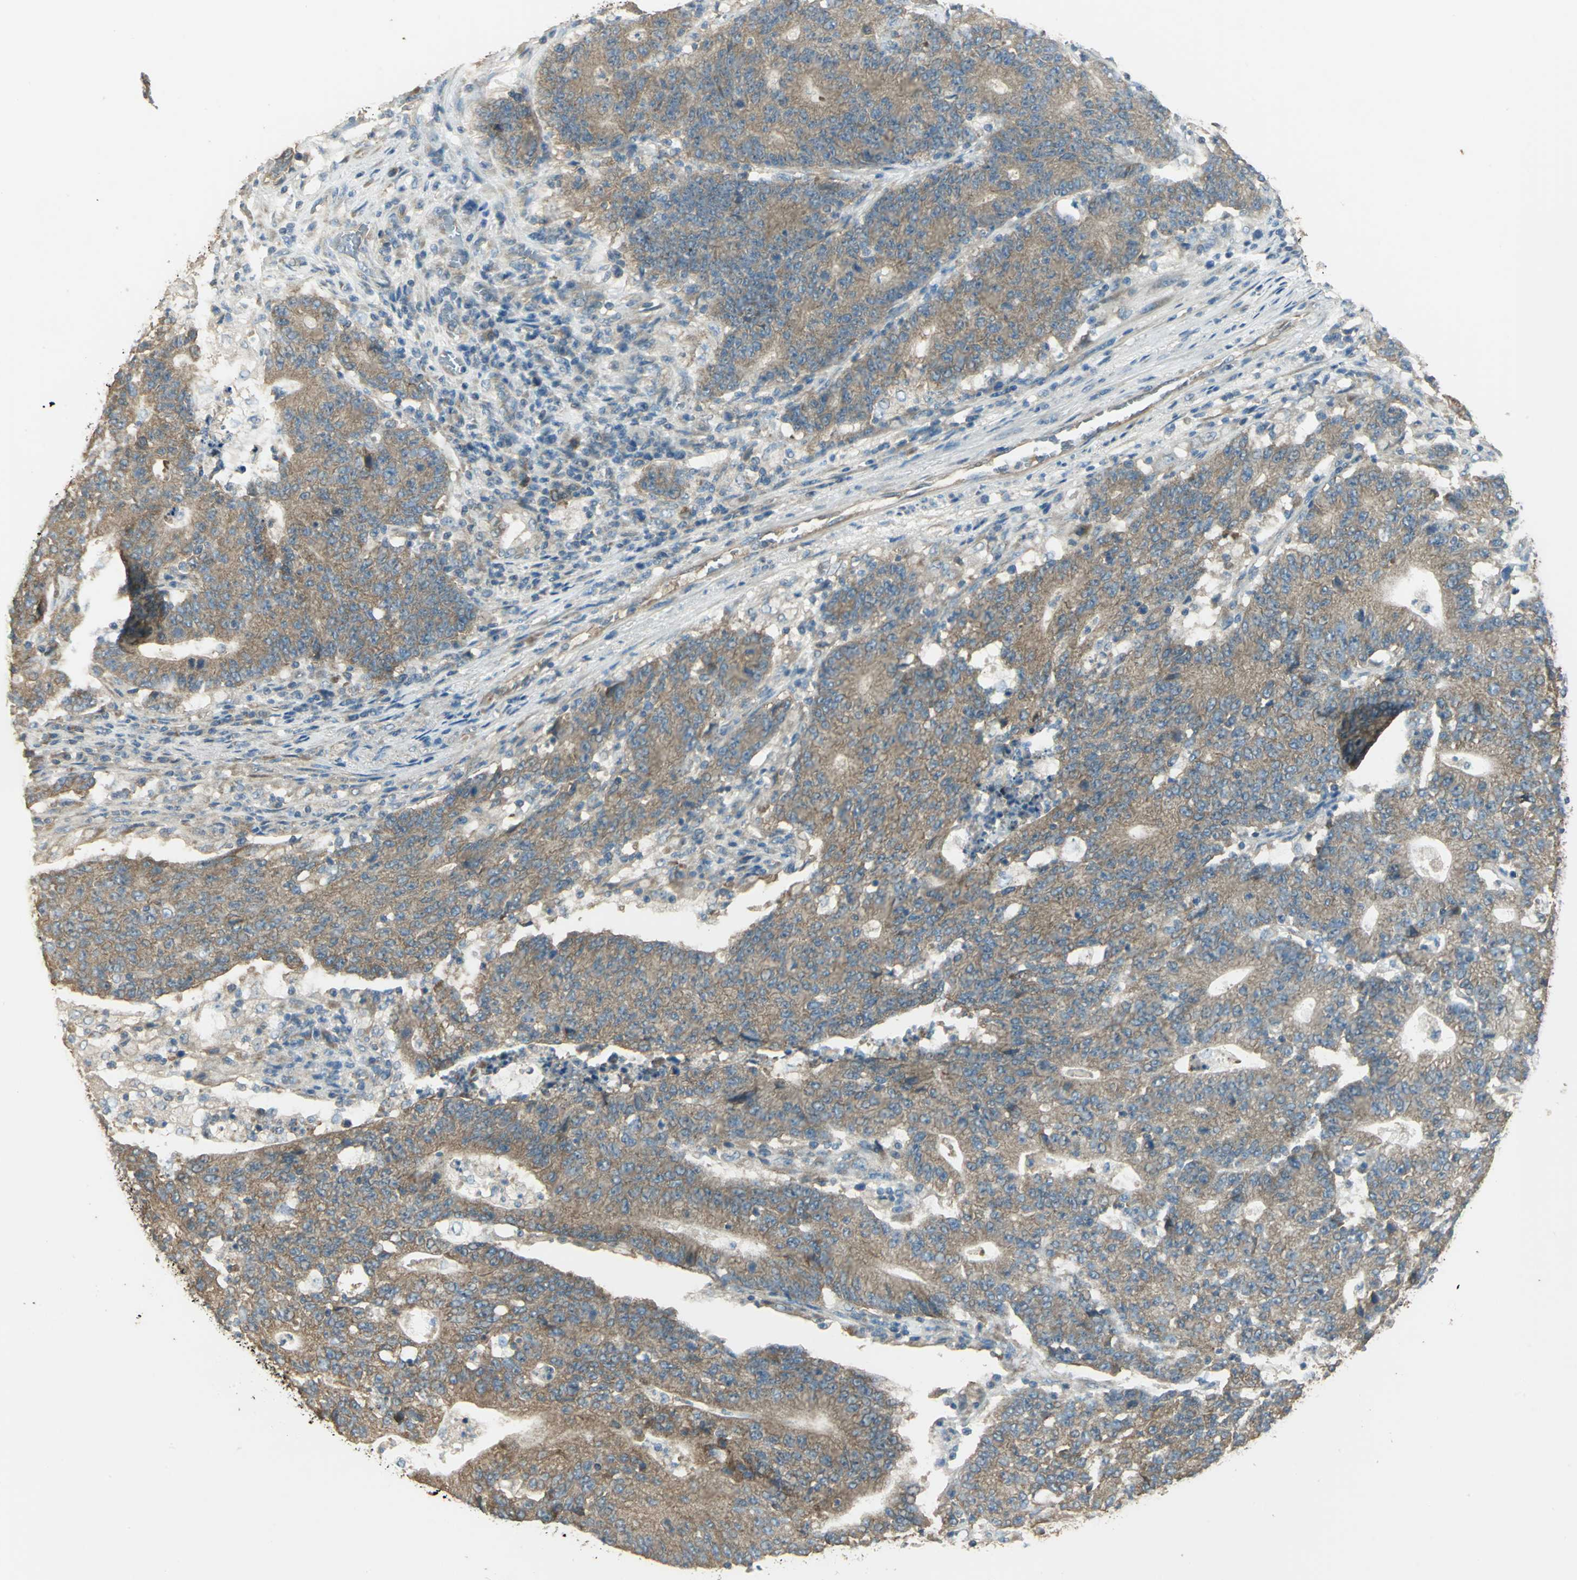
{"staining": {"intensity": "moderate", "quantity": ">75%", "location": "cytoplasmic/membranous"}, "tissue": "colorectal cancer", "cell_type": "Tumor cells", "image_type": "cancer", "snomed": [{"axis": "morphology", "description": "Normal tissue, NOS"}, {"axis": "morphology", "description": "Adenocarcinoma, NOS"}, {"axis": "topography", "description": "Colon"}], "caption": "Protein analysis of colorectal cancer tissue reveals moderate cytoplasmic/membranous staining in approximately >75% of tumor cells. The protein is stained brown, and the nuclei are stained in blue (DAB IHC with brightfield microscopy, high magnification).", "gene": "SHC2", "patient": {"sex": "female", "age": 75}}